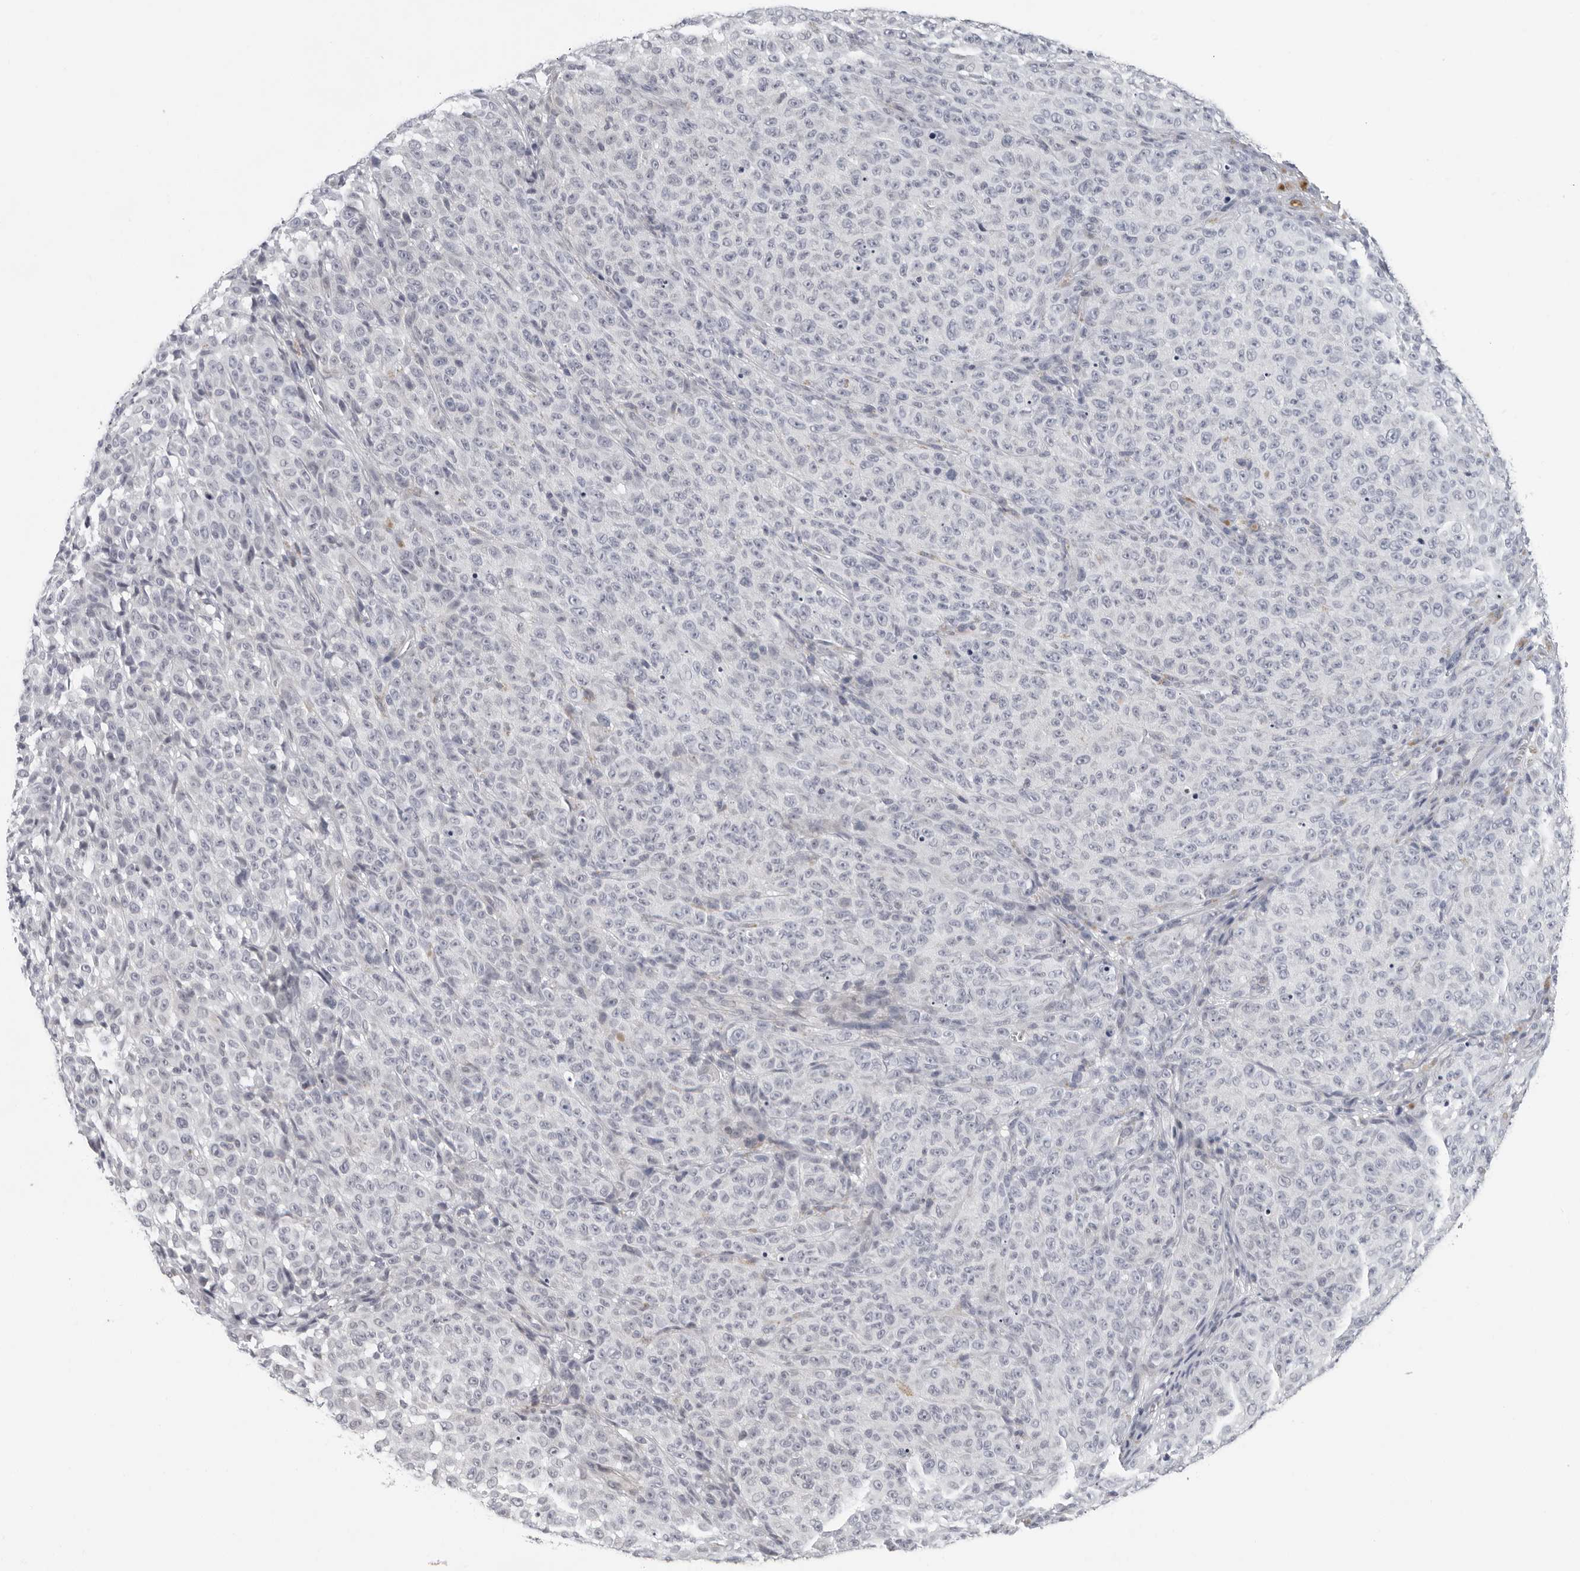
{"staining": {"intensity": "negative", "quantity": "none", "location": "none"}, "tissue": "melanoma", "cell_type": "Tumor cells", "image_type": "cancer", "snomed": [{"axis": "morphology", "description": "Malignant melanoma, NOS"}, {"axis": "topography", "description": "Skin"}], "caption": "IHC micrograph of neoplastic tissue: human melanoma stained with DAB (3,3'-diaminobenzidine) displays no significant protein staining in tumor cells. (Brightfield microscopy of DAB immunohistochemistry (IHC) at high magnification).", "gene": "CCDC28B", "patient": {"sex": "female", "age": 82}}